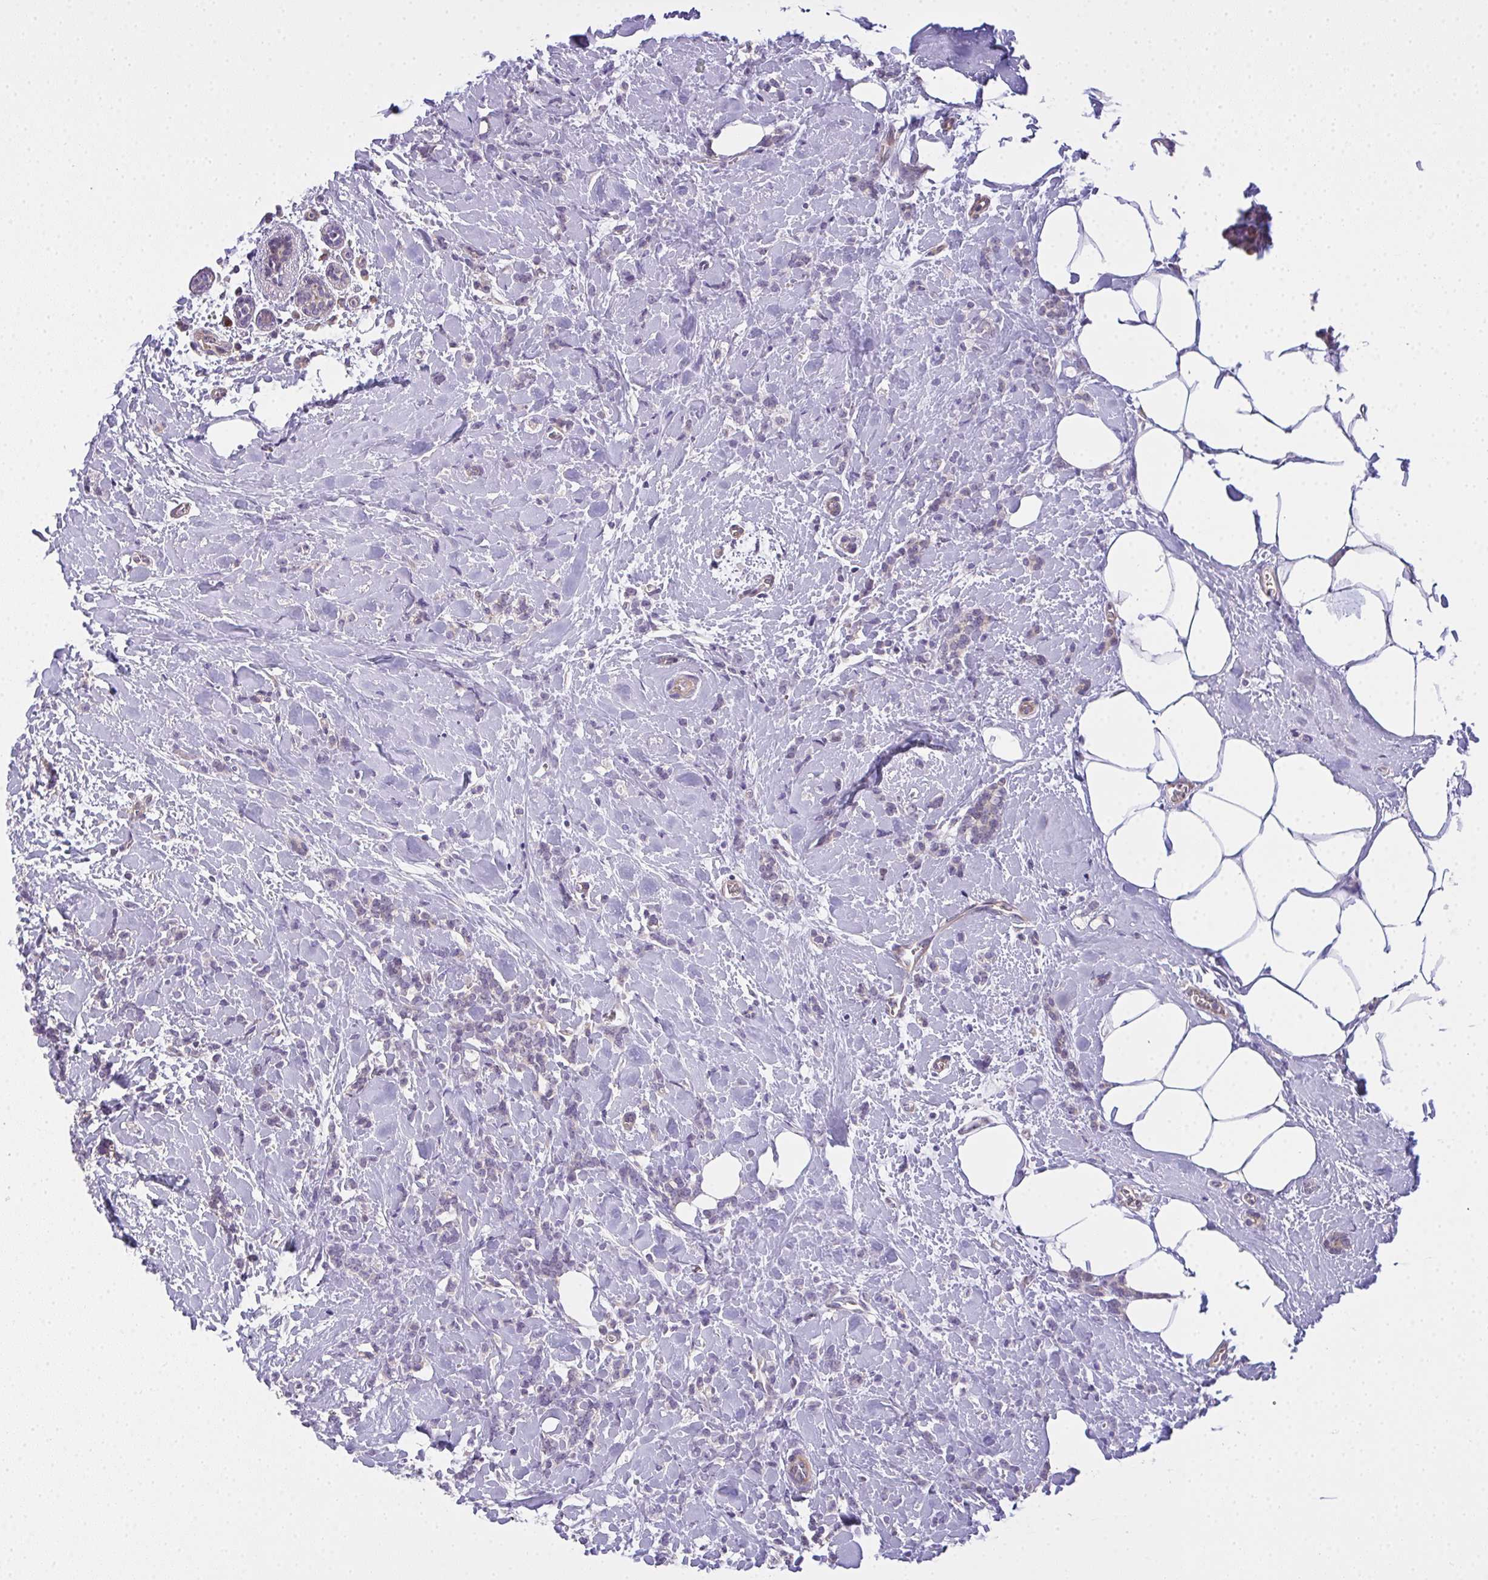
{"staining": {"intensity": "negative", "quantity": "none", "location": "none"}, "tissue": "breast cancer", "cell_type": "Tumor cells", "image_type": "cancer", "snomed": [{"axis": "morphology", "description": "Lobular carcinoma"}, {"axis": "topography", "description": "Breast"}], "caption": "Tumor cells show no significant staining in breast cancer (lobular carcinoma).", "gene": "NT5C1A", "patient": {"sex": "female", "age": 59}}